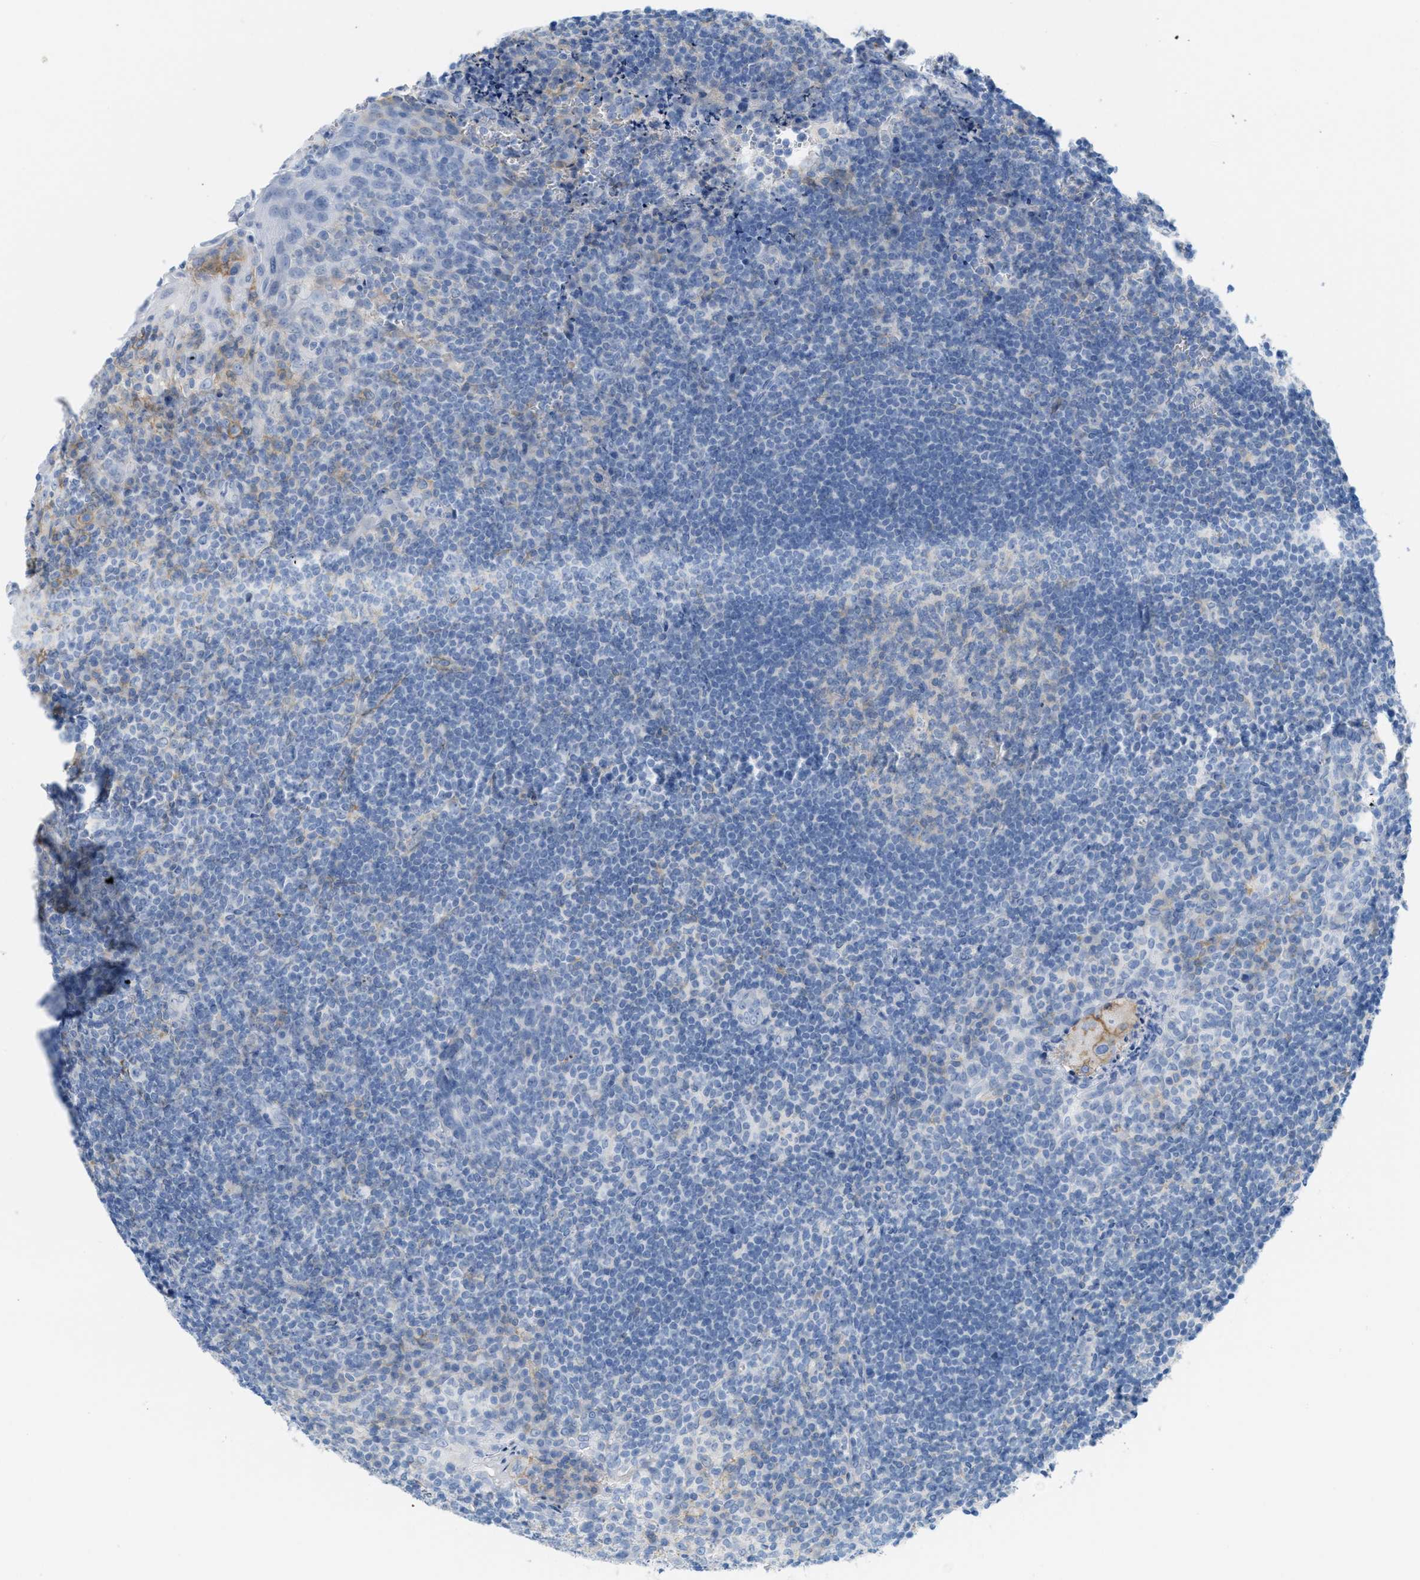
{"staining": {"intensity": "negative", "quantity": "none", "location": "none"}, "tissue": "tonsil", "cell_type": "Germinal center cells", "image_type": "normal", "snomed": [{"axis": "morphology", "description": "Normal tissue, NOS"}, {"axis": "topography", "description": "Tonsil"}], "caption": "DAB (3,3'-diaminobenzidine) immunohistochemical staining of benign human tonsil shows no significant staining in germinal center cells. (DAB (3,3'-diaminobenzidine) IHC with hematoxylin counter stain).", "gene": "SLC3A2", "patient": {"sex": "male", "age": 37}}